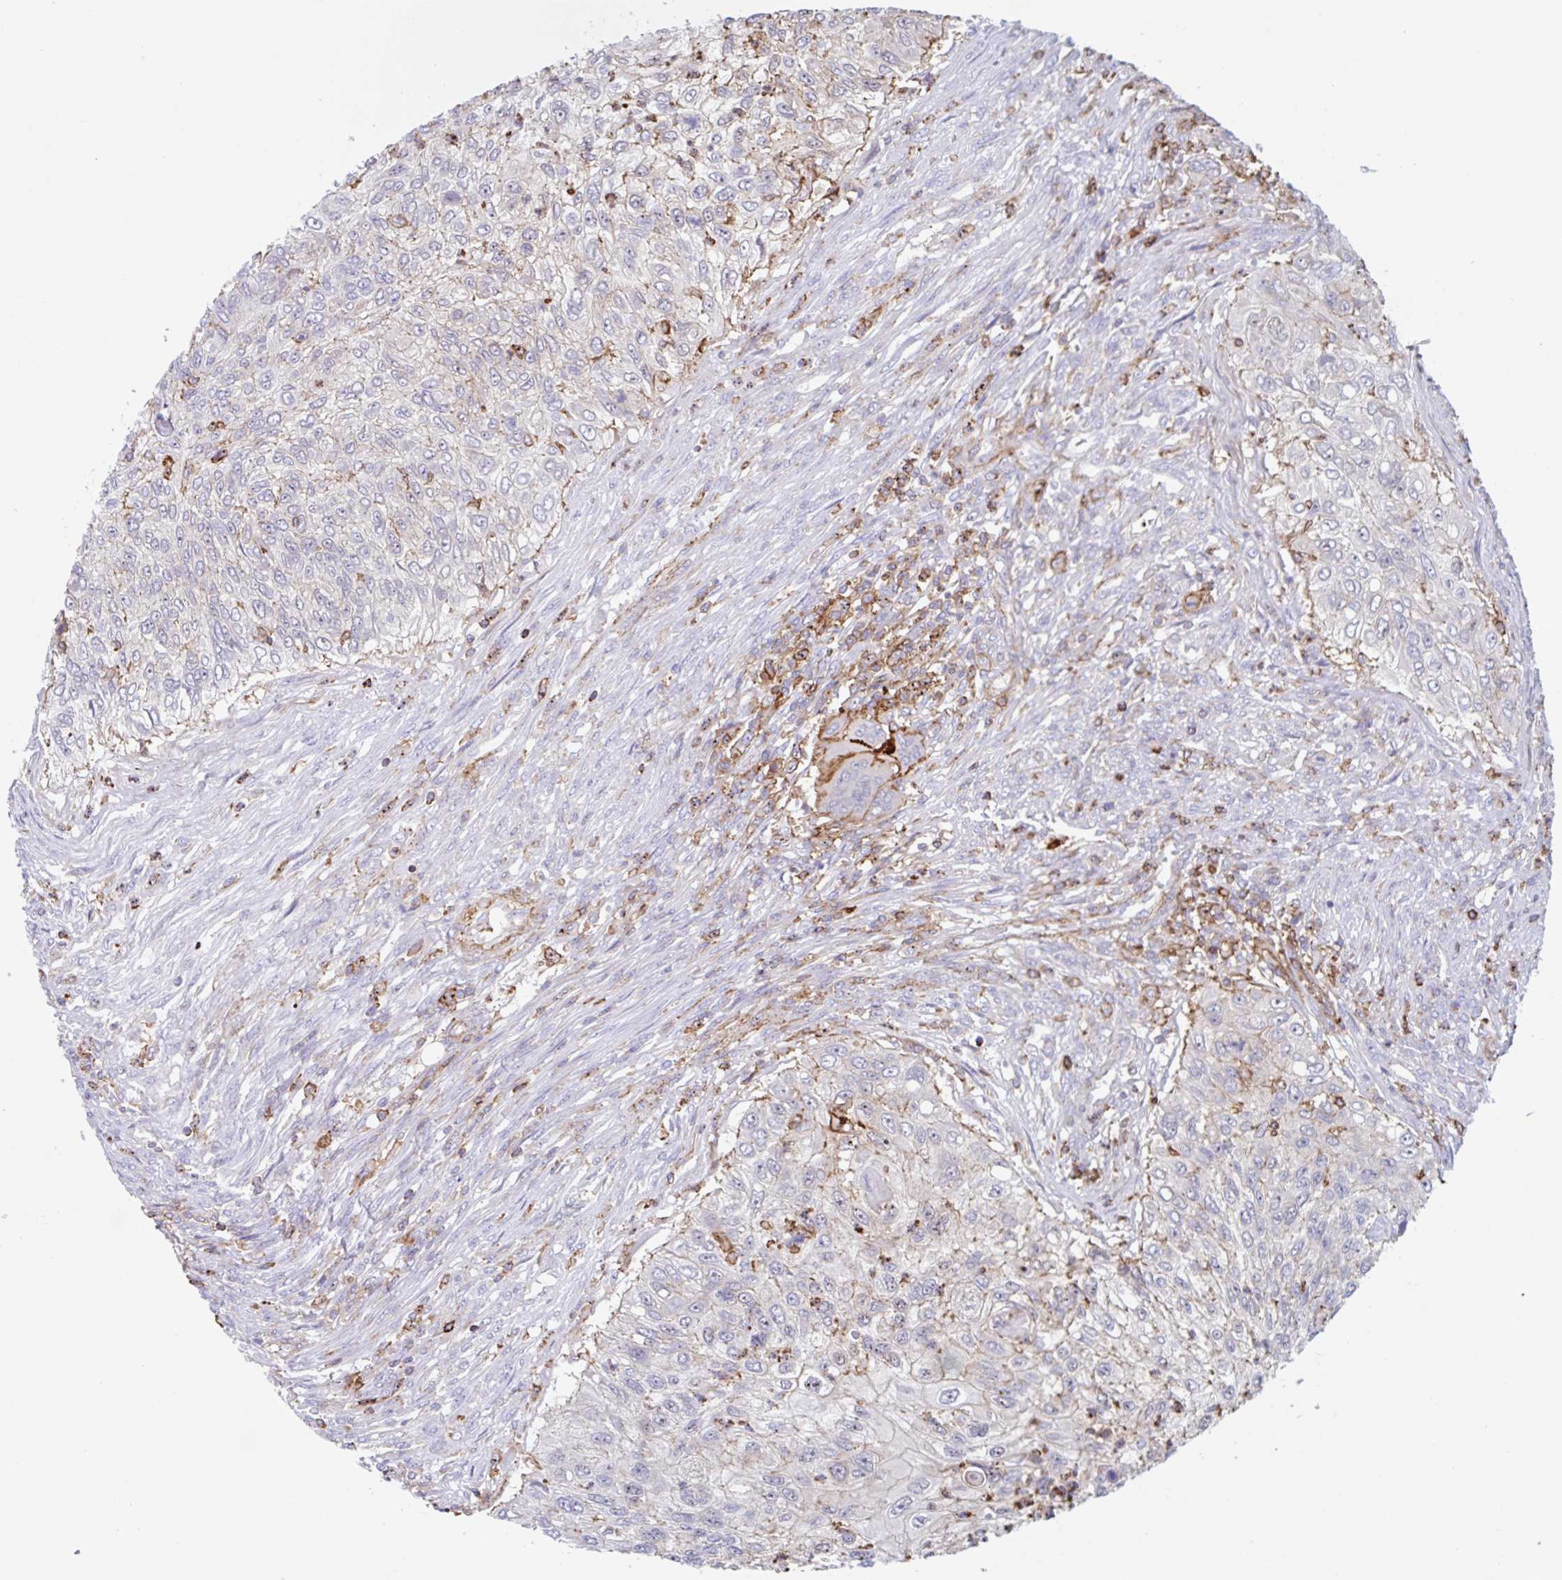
{"staining": {"intensity": "weak", "quantity": "<25%", "location": "cytoplasmic/membranous"}, "tissue": "urothelial cancer", "cell_type": "Tumor cells", "image_type": "cancer", "snomed": [{"axis": "morphology", "description": "Urothelial carcinoma, High grade"}, {"axis": "topography", "description": "Urinary bladder"}], "caption": "Tumor cells are negative for brown protein staining in high-grade urothelial carcinoma.", "gene": "EFHD1", "patient": {"sex": "female", "age": 60}}